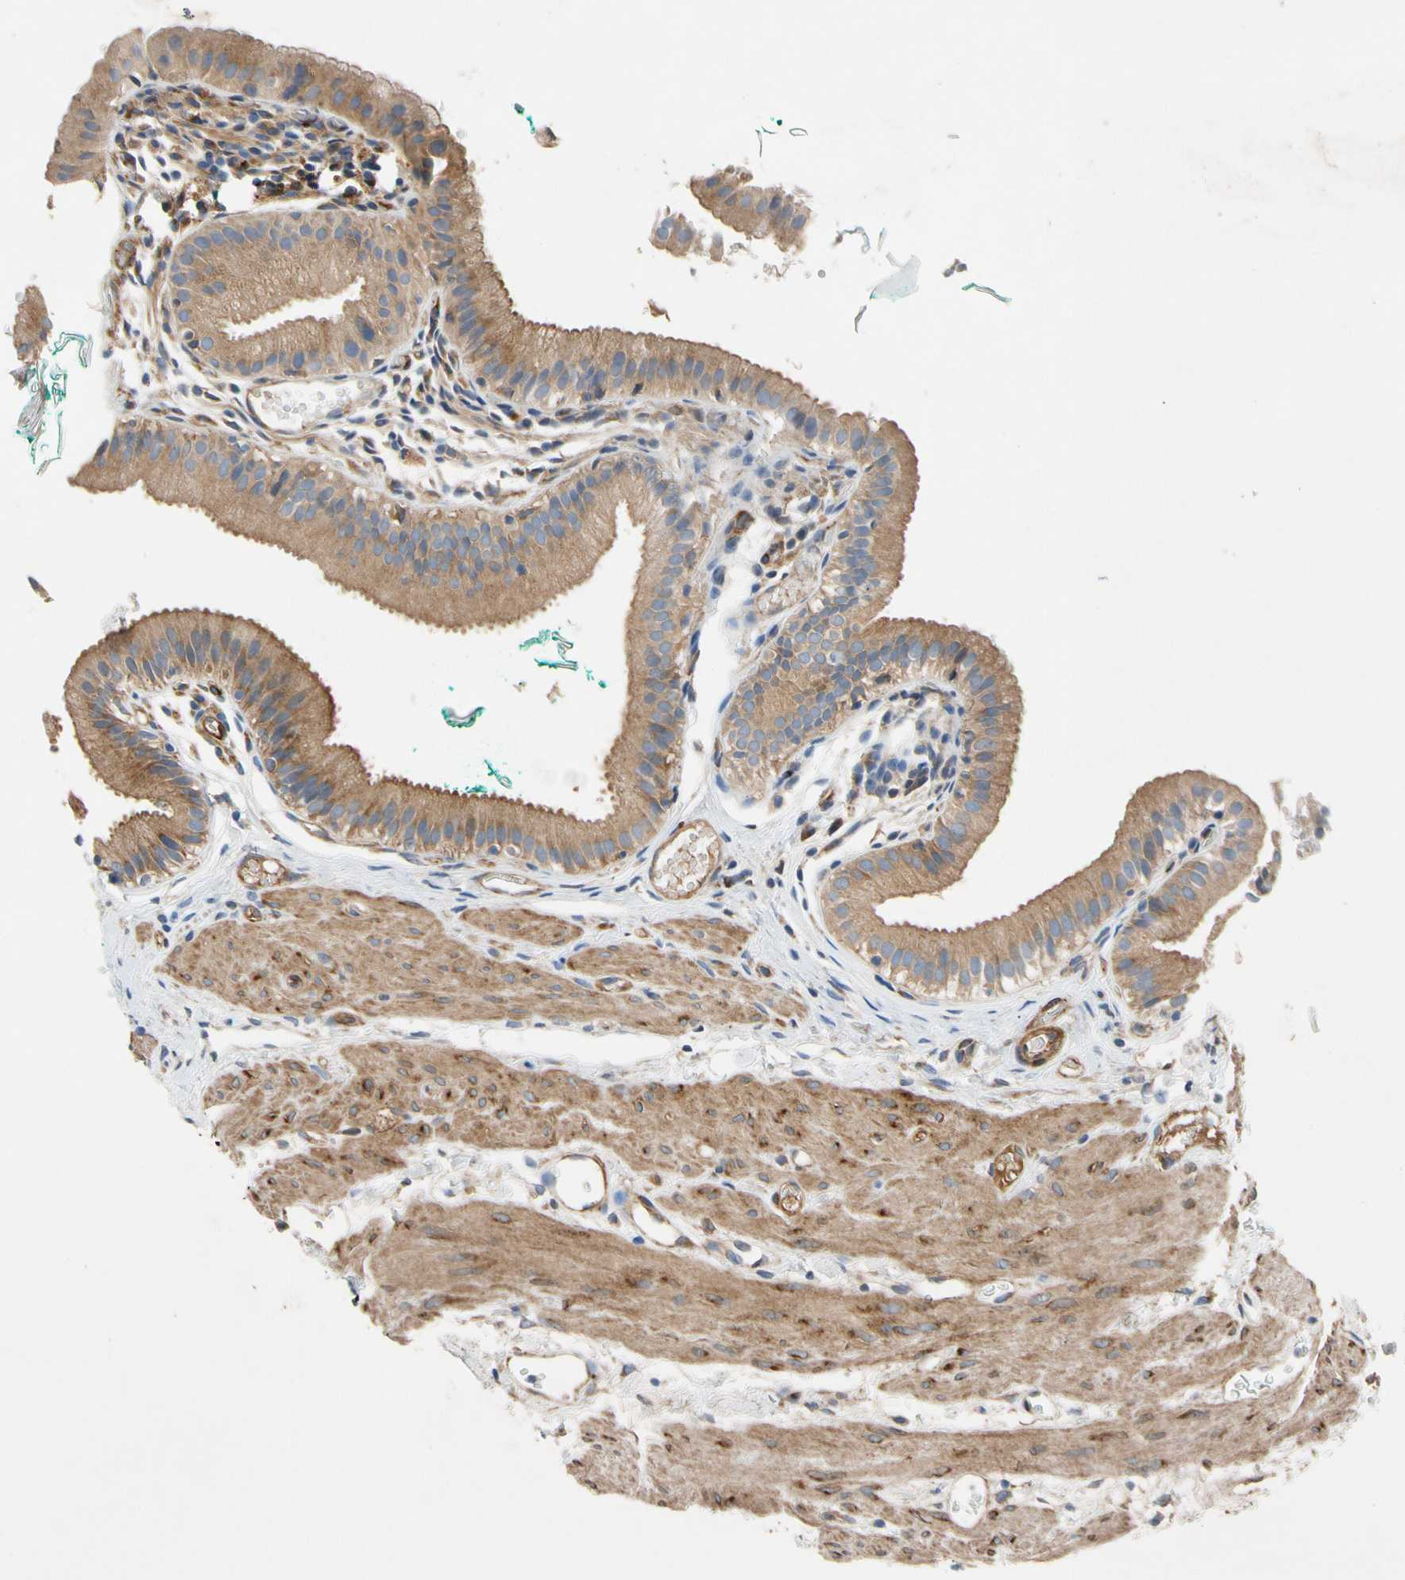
{"staining": {"intensity": "moderate", "quantity": ">75%", "location": "cytoplasmic/membranous"}, "tissue": "gallbladder", "cell_type": "Glandular cells", "image_type": "normal", "snomed": [{"axis": "morphology", "description": "Normal tissue, NOS"}, {"axis": "topography", "description": "Gallbladder"}], "caption": "A high-resolution image shows immunohistochemistry (IHC) staining of normal gallbladder, which reveals moderate cytoplasmic/membranous expression in about >75% of glandular cells.", "gene": "ENTREP3", "patient": {"sex": "female", "age": 26}}